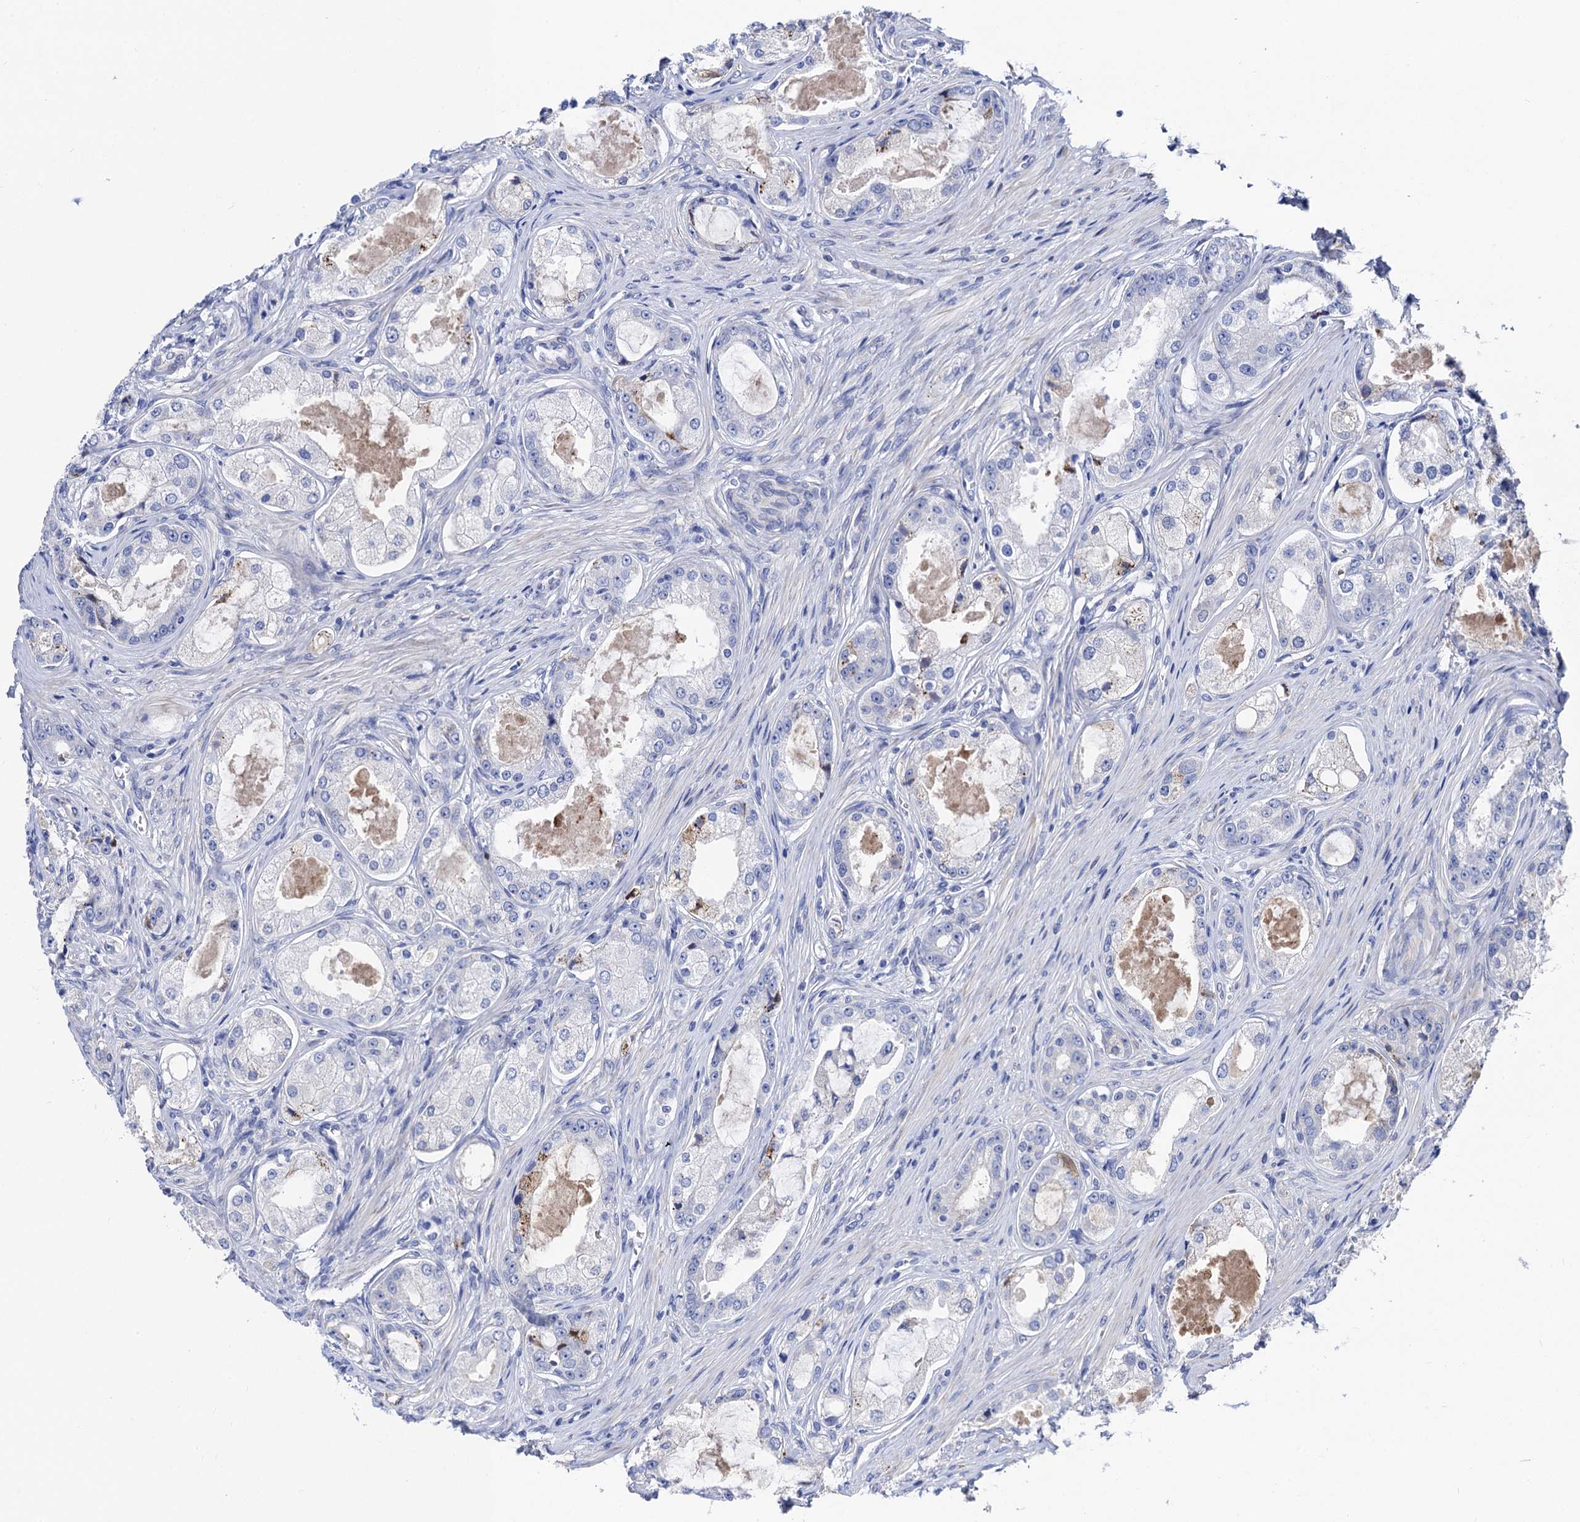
{"staining": {"intensity": "negative", "quantity": "none", "location": "none"}, "tissue": "prostate cancer", "cell_type": "Tumor cells", "image_type": "cancer", "snomed": [{"axis": "morphology", "description": "Adenocarcinoma, Low grade"}, {"axis": "topography", "description": "Prostate"}], "caption": "Prostate cancer (adenocarcinoma (low-grade)) was stained to show a protein in brown. There is no significant staining in tumor cells.", "gene": "FREM3", "patient": {"sex": "male", "age": 68}}